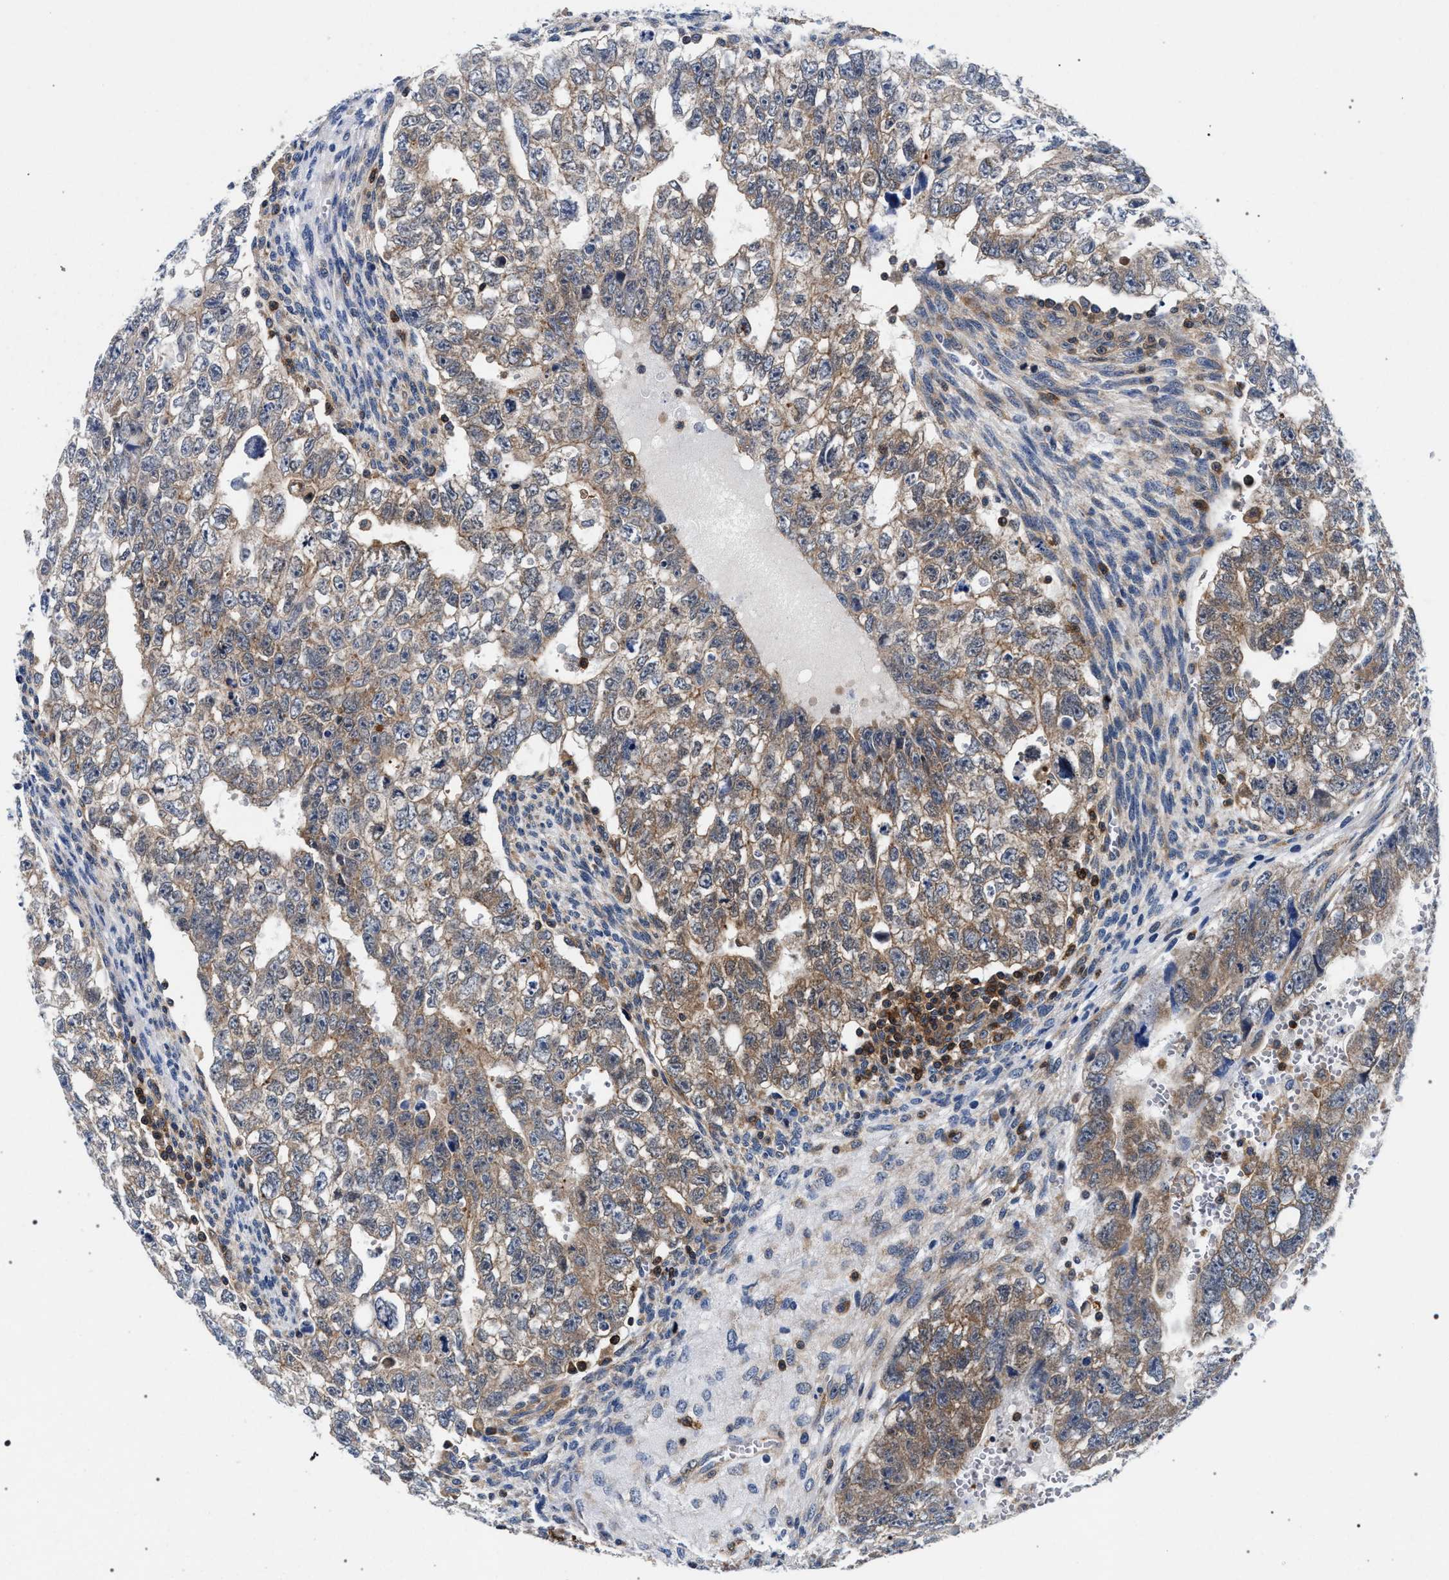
{"staining": {"intensity": "moderate", "quantity": ">75%", "location": "cytoplasmic/membranous"}, "tissue": "testis cancer", "cell_type": "Tumor cells", "image_type": "cancer", "snomed": [{"axis": "morphology", "description": "Seminoma, NOS"}, {"axis": "morphology", "description": "Carcinoma, Embryonal, NOS"}, {"axis": "topography", "description": "Testis"}], "caption": "Testis cancer (embryonal carcinoma) stained for a protein shows moderate cytoplasmic/membranous positivity in tumor cells.", "gene": "LASP1", "patient": {"sex": "male", "age": 38}}